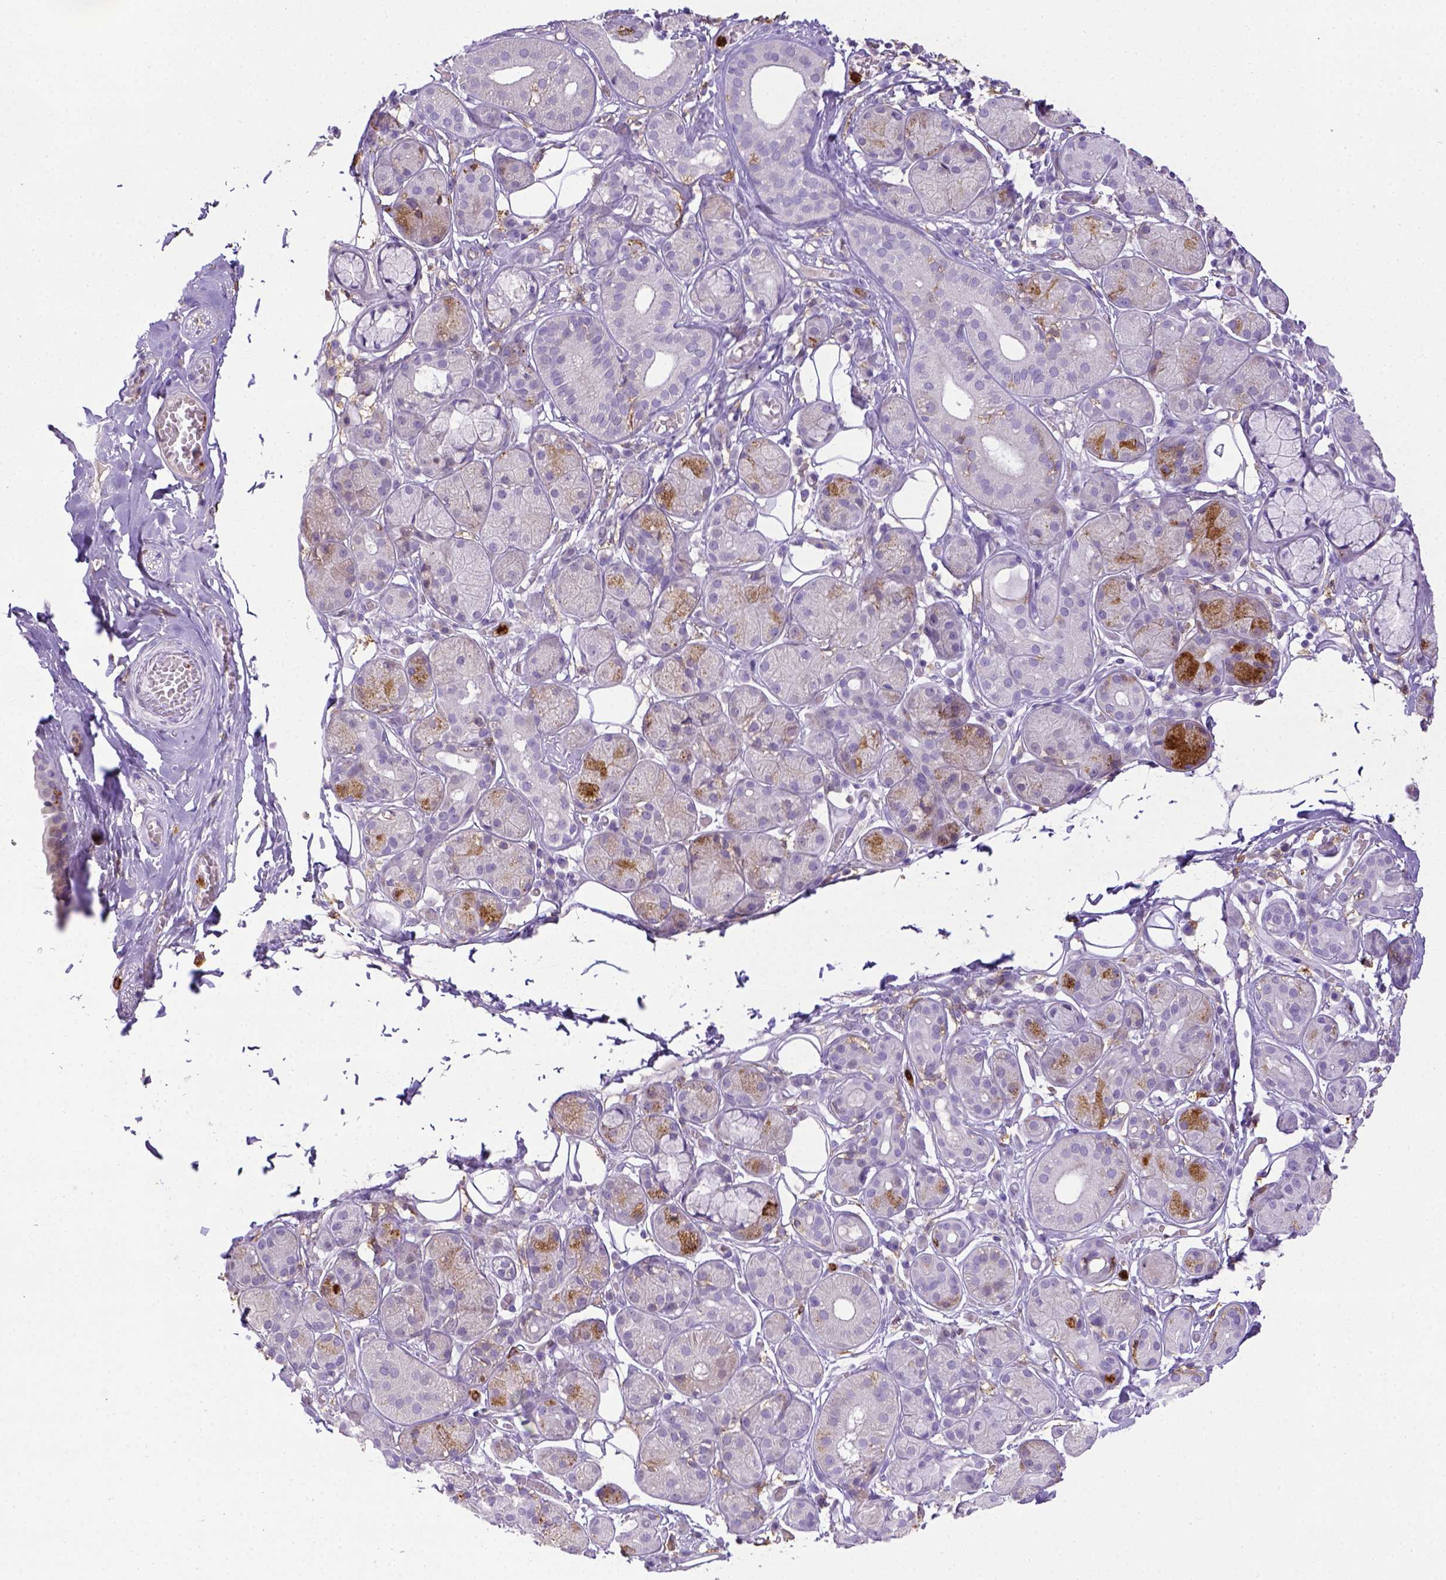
{"staining": {"intensity": "moderate", "quantity": "<25%", "location": "cytoplasmic/membranous"}, "tissue": "salivary gland", "cell_type": "Glandular cells", "image_type": "normal", "snomed": [{"axis": "morphology", "description": "Normal tissue, NOS"}, {"axis": "topography", "description": "Salivary gland"}, {"axis": "topography", "description": "Peripheral nerve tissue"}], "caption": "Unremarkable salivary gland exhibits moderate cytoplasmic/membranous positivity in approximately <25% of glandular cells, visualized by immunohistochemistry.", "gene": "ITGAM", "patient": {"sex": "male", "age": 71}}